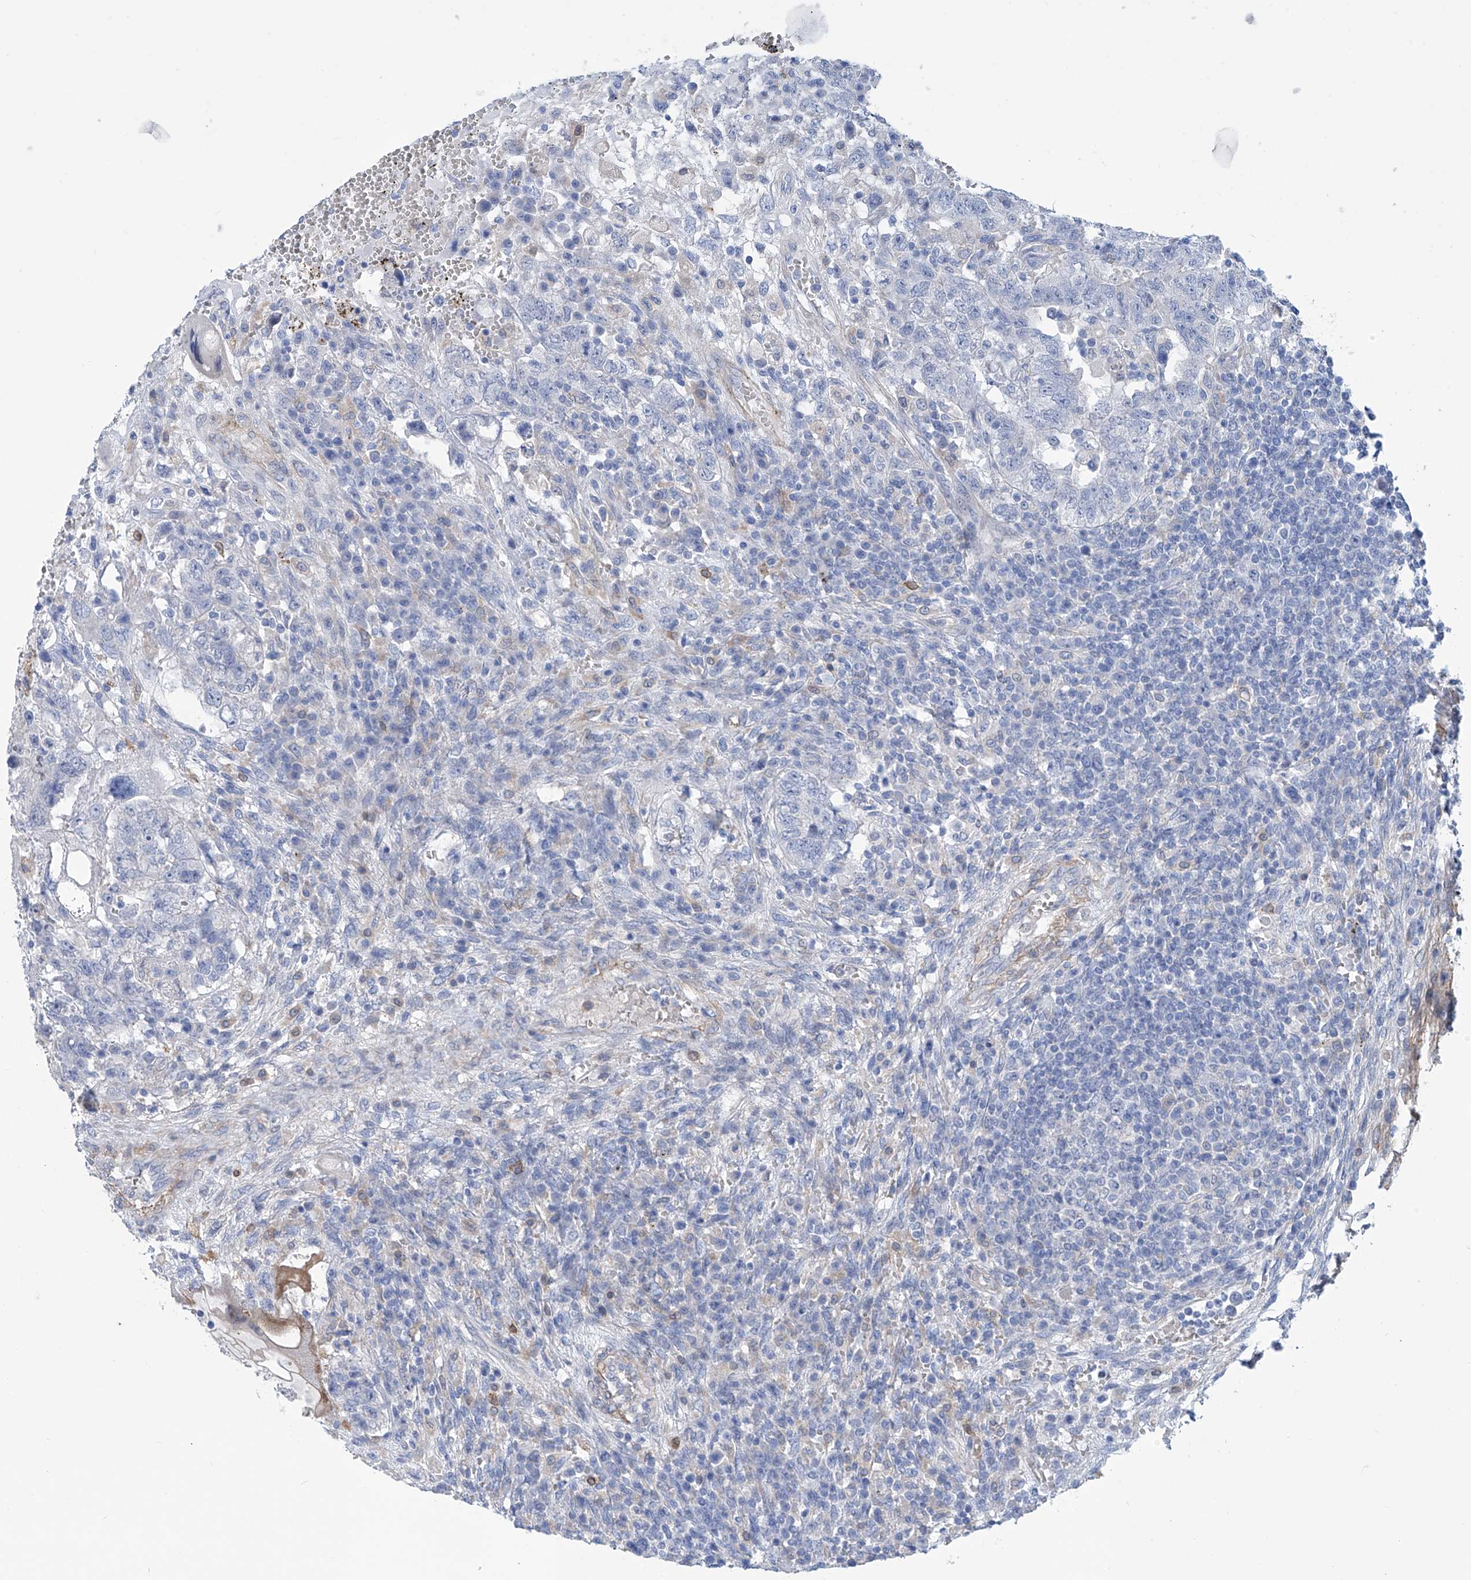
{"staining": {"intensity": "negative", "quantity": "none", "location": "none"}, "tissue": "testis cancer", "cell_type": "Tumor cells", "image_type": "cancer", "snomed": [{"axis": "morphology", "description": "Carcinoma, Embryonal, NOS"}, {"axis": "topography", "description": "Testis"}], "caption": "Image shows no significant protein staining in tumor cells of embryonal carcinoma (testis). The staining was performed using DAB (3,3'-diaminobenzidine) to visualize the protein expression in brown, while the nuclei were stained in blue with hematoxylin (Magnification: 20x).", "gene": "TNN", "patient": {"sex": "male", "age": 26}}